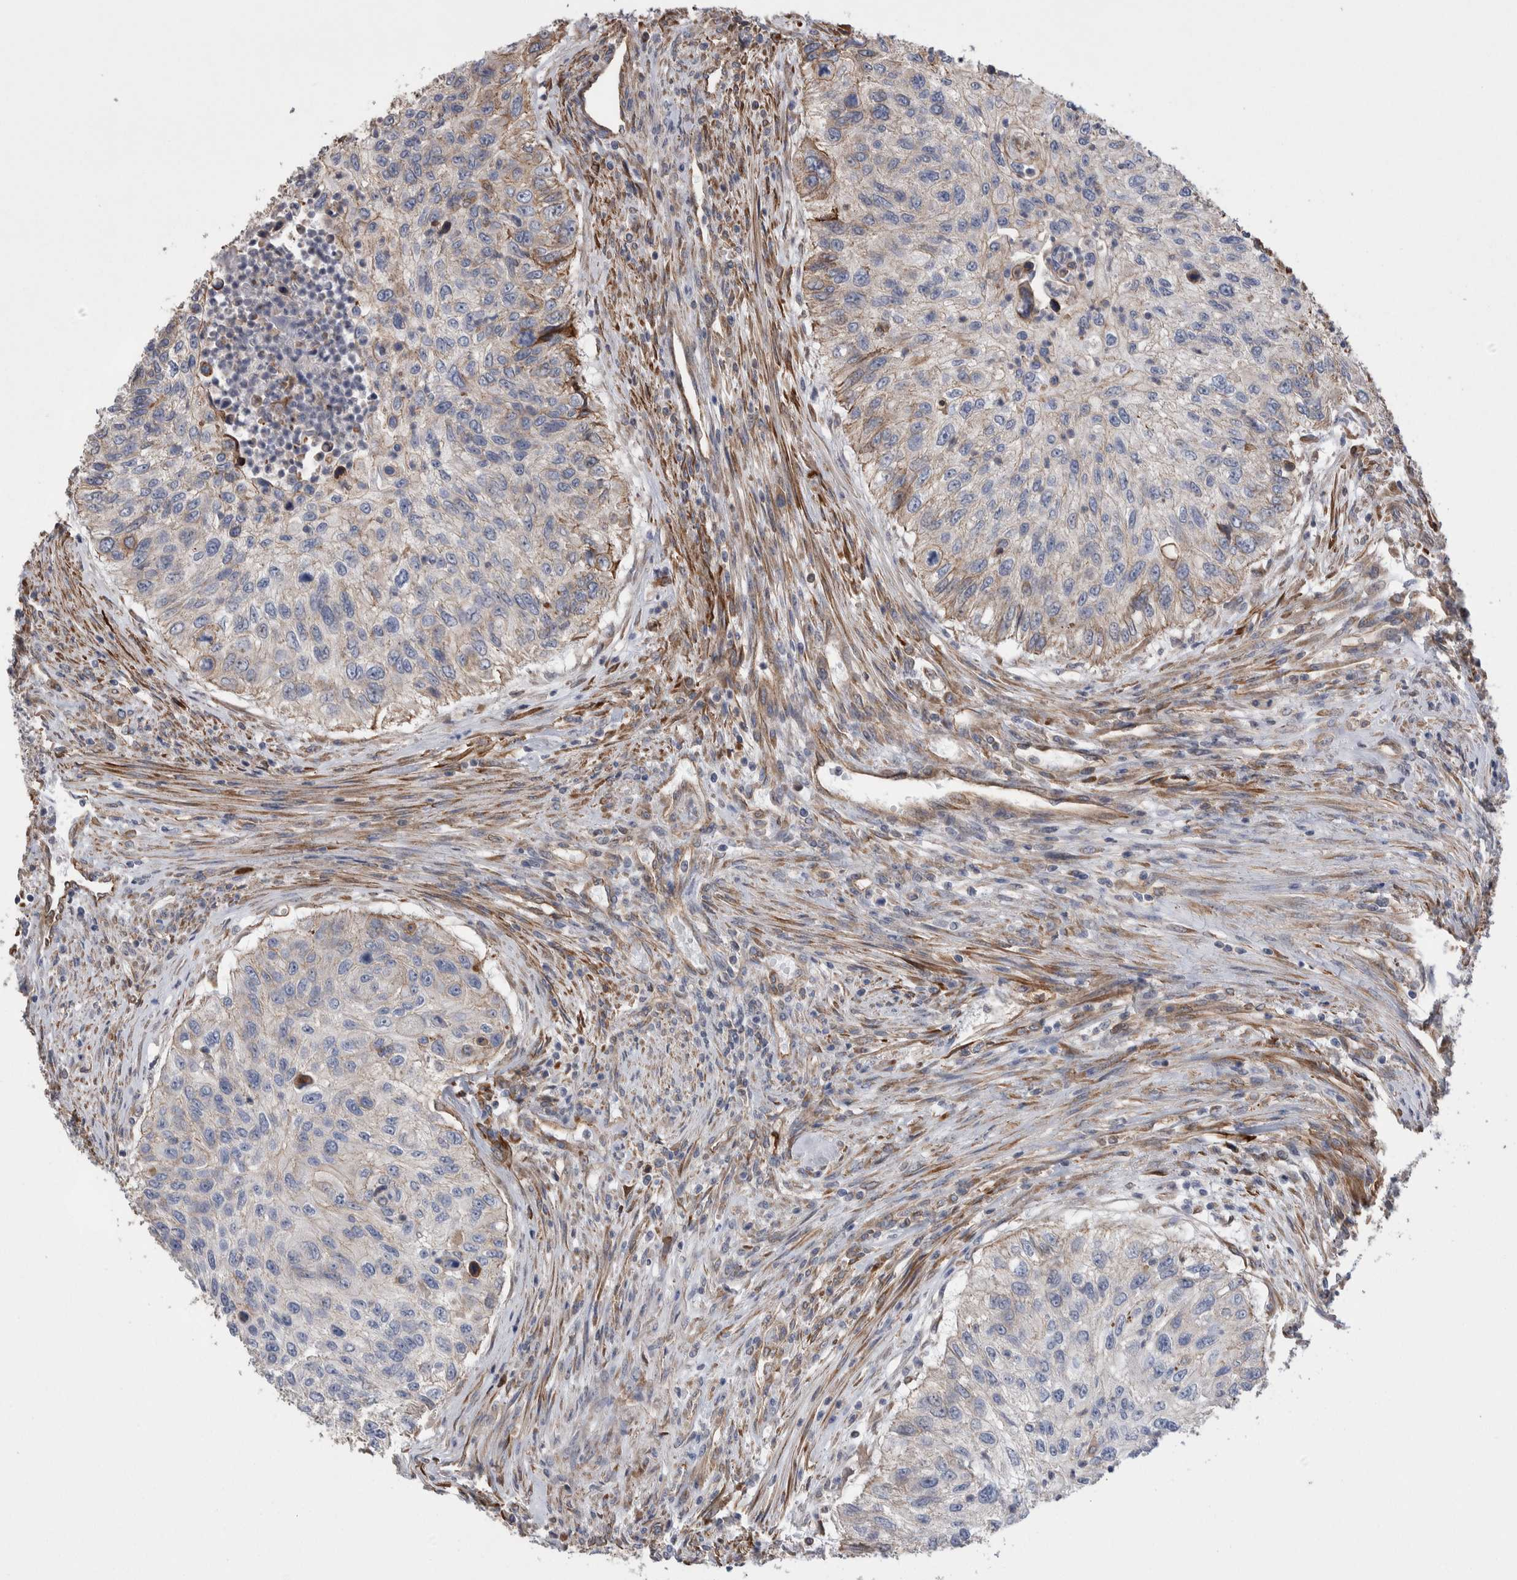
{"staining": {"intensity": "negative", "quantity": "none", "location": "none"}, "tissue": "urothelial cancer", "cell_type": "Tumor cells", "image_type": "cancer", "snomed": [{"axis": "morphology", "description": "Urothelial carcinoma, High grade"}, {"axis": "topography", "description": "Urinary bladder"}], "caption": "DAB immunohistochemical staining of urothelial cancer reveals no significant positivity in tumor cells.", "gene": "KIF12", "patient": {"sex": "female", "age": 60}}